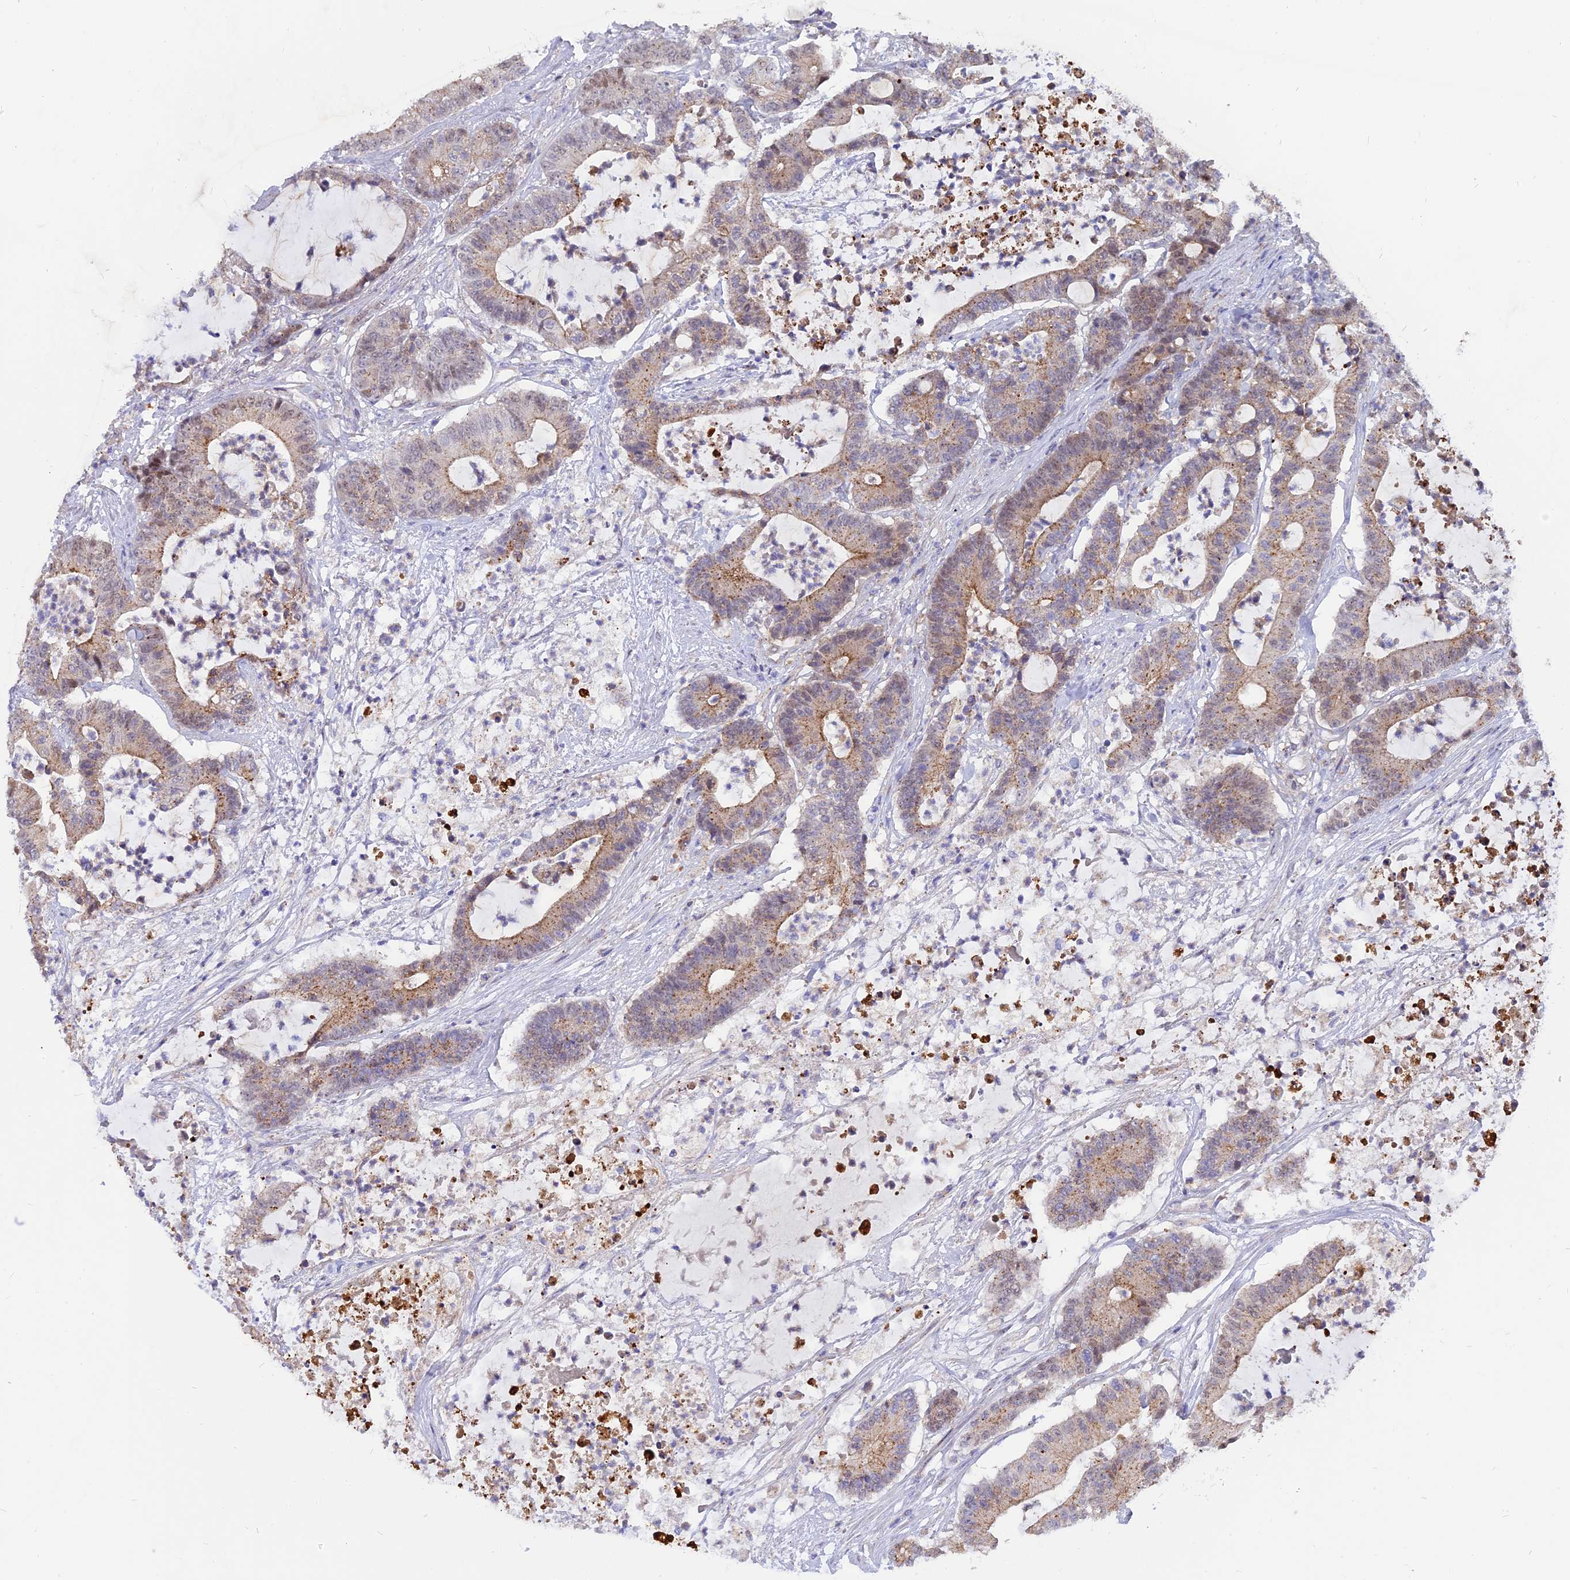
{"staining": {"intensity": "weak", "quantity": "25%-75%", "location": "cytoplasmic/membranous"}, "tissue": "colorectal cancer", "cell_type": "Tumor cells", "image_type": "cancer", "snomed": [{"axis": "morphology", "description": "Adenocarcinoma, NOS"}, {"axis": "topography", "description": "Colon"}], "caption": "Immunohistochemistry (IHC) of human colorectal cancer (adenocarcinoma) shows low levels of weak cytoplasmic/membranous expression in about 25%-75% of tumor cells.", "gene": "CENPV", "patient": {"sex": "female", "age": 84}}